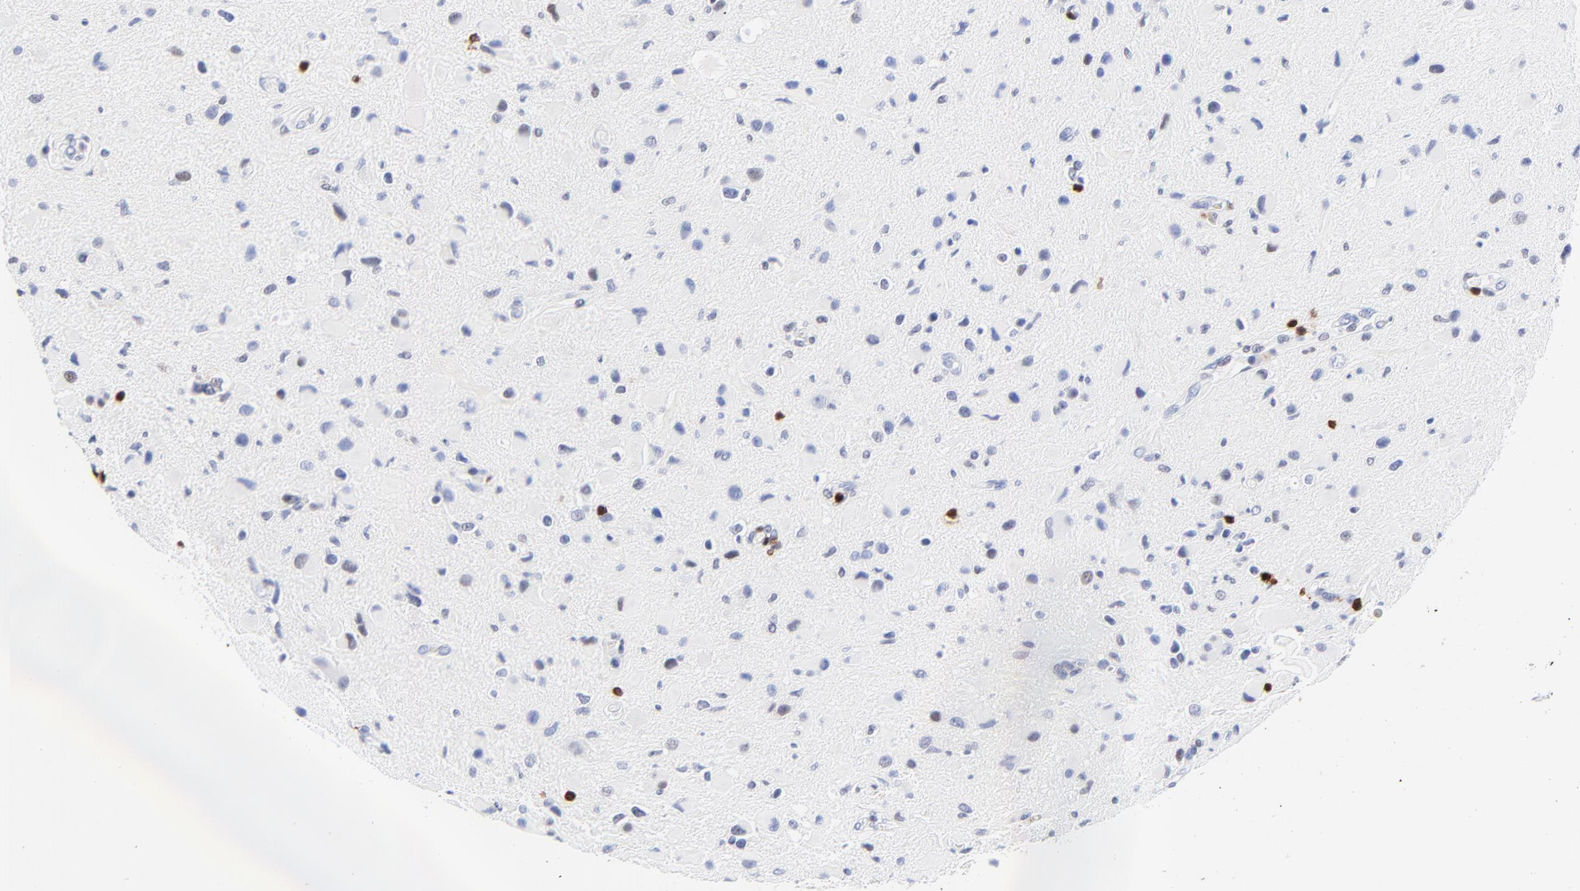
{"staining": {"intensity": "negative", "quantity": "none", "location": "none"}, "tissue": "glioma", "cell_type": "Tumor cells", "image_type": "cancer", "snomed": [{"axis": "morphology", "description": "Glioma, malignant, Low grade"}, {"axis": "topography", "description": "Brain"}], "caption": "Immunohistochemistry histopathology image of neoplastic tissue: low-grade glioma (malignant) stained with DAB demonstrates no significant protein positivity in tumor cells.", "gene": "ZAP70", "patient": {"sex": "female", "age": 32}}